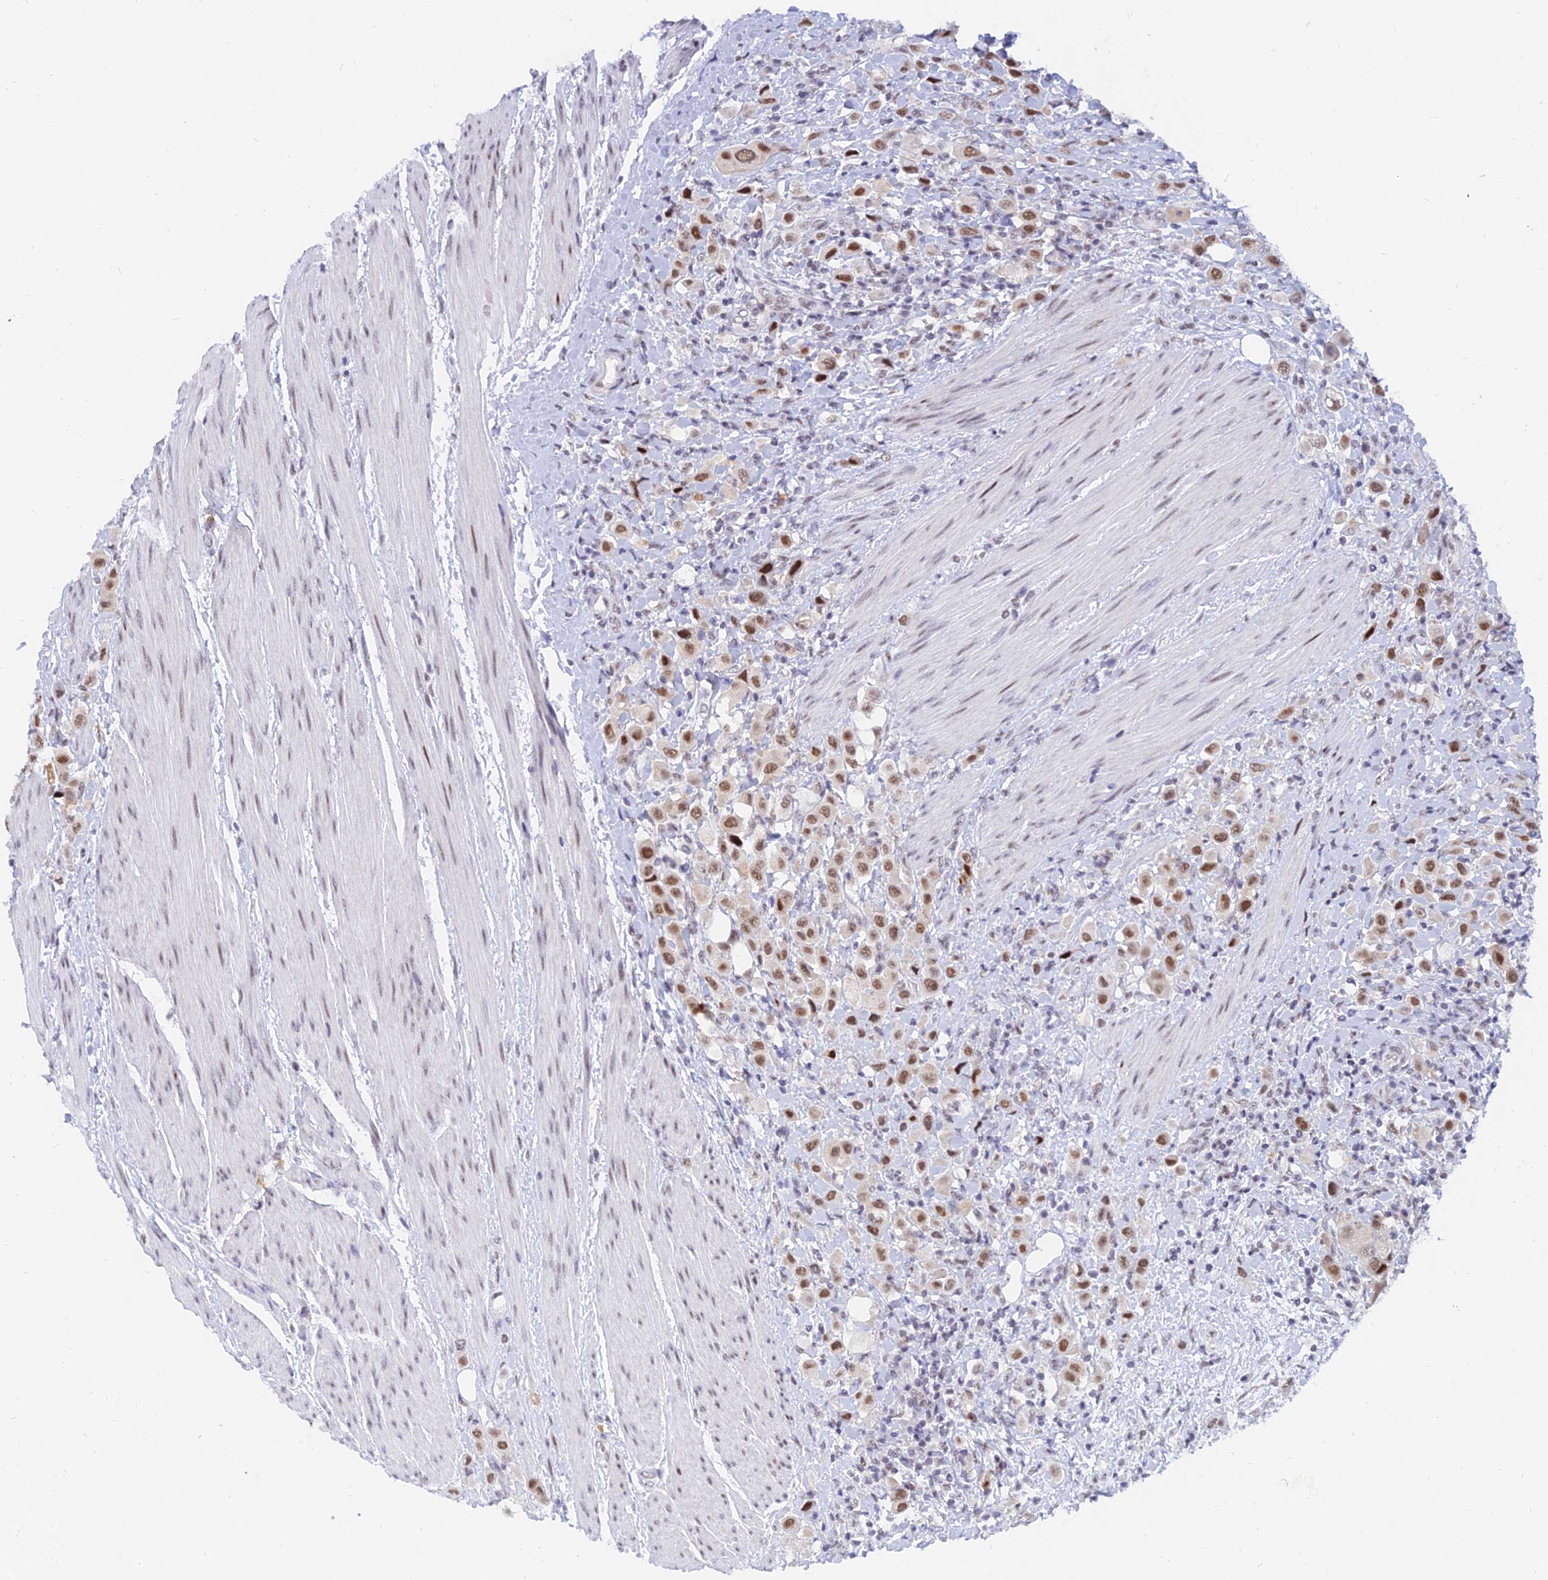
{"staining": {"intensity": "moderate", "quantity": ">75%", "location": "nuclear"}, "tissue": "urothelial cancer", "cell_type": "Tumor cells", "image_type": "cancer", "snomed": [{"axis": "morphology", "description": "Urothelial carcinoma, High grade"}, {"axis": "topography", "description": "Urinary bladder"}], "caption": "Protein analysis of urothelial cancer tissue displays moderate nuclear expression in approximately >75% of tumor cells.", "gene": "DPY30", "patient": {"sex": "male", "age": 50}}